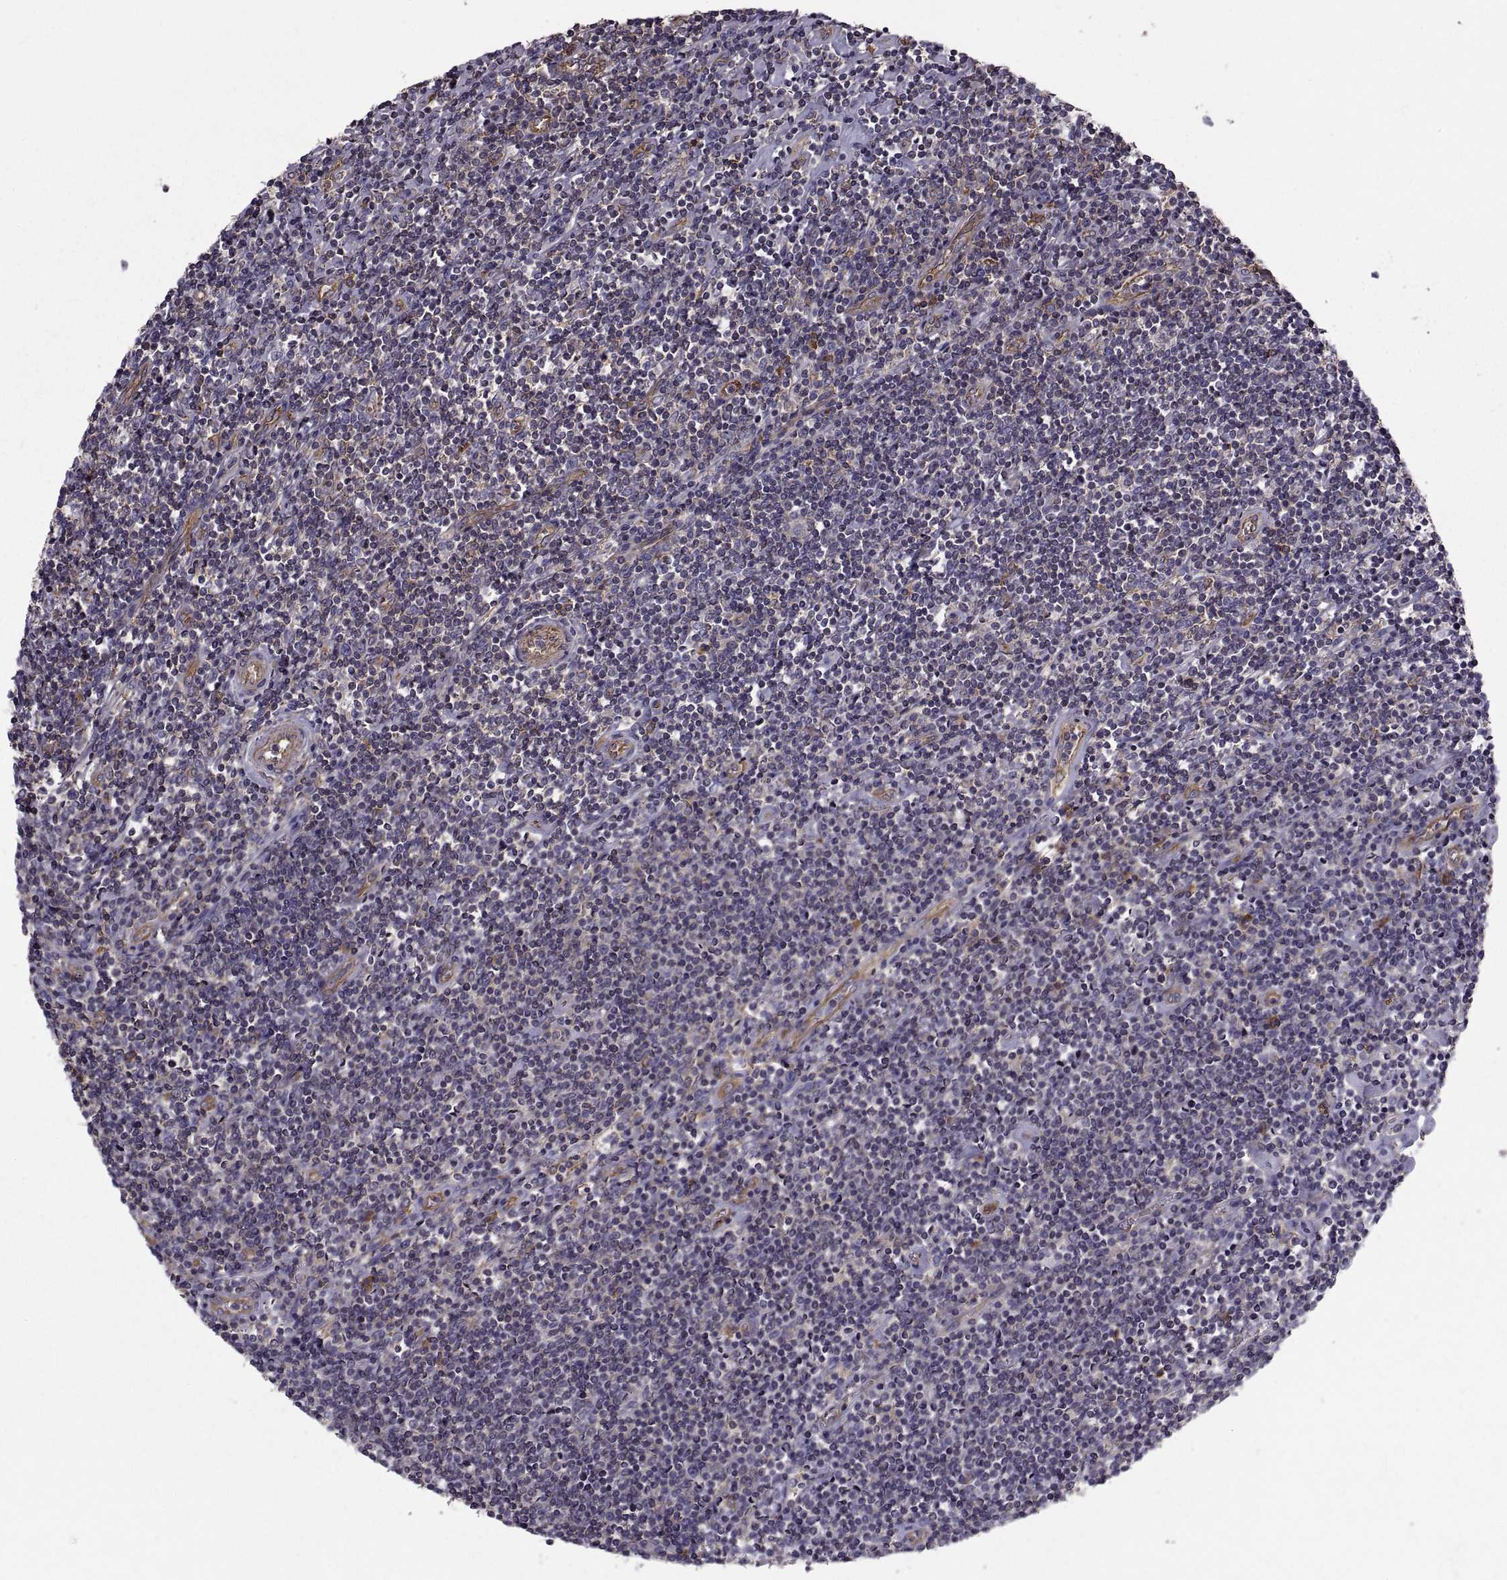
{"staining": {"intensity": "moderate", "quantity": "25%-75%", "location": "cytoplasmic/membranous"}, "tissue": "lymphoma", "cell_type": "Tumor cells", "image_type": "cancer", "snomed": [{"axis": "morphology", "description": "Hodgkin's disease, NOS"}, {"axis": "topography", "description": "Lymph node"}], "caption": "IHC image of neoplastic tissue: Hodgkin's disease stained using IHC demonstrates medium levels of moderate protein expression localized specifically in the cytoplasmic/membranous of tumor cells, appearing as a cytoplasmic/membranous brown color.", "gene": "MYH9", "patient": {"sex": "male", "age": 40}}